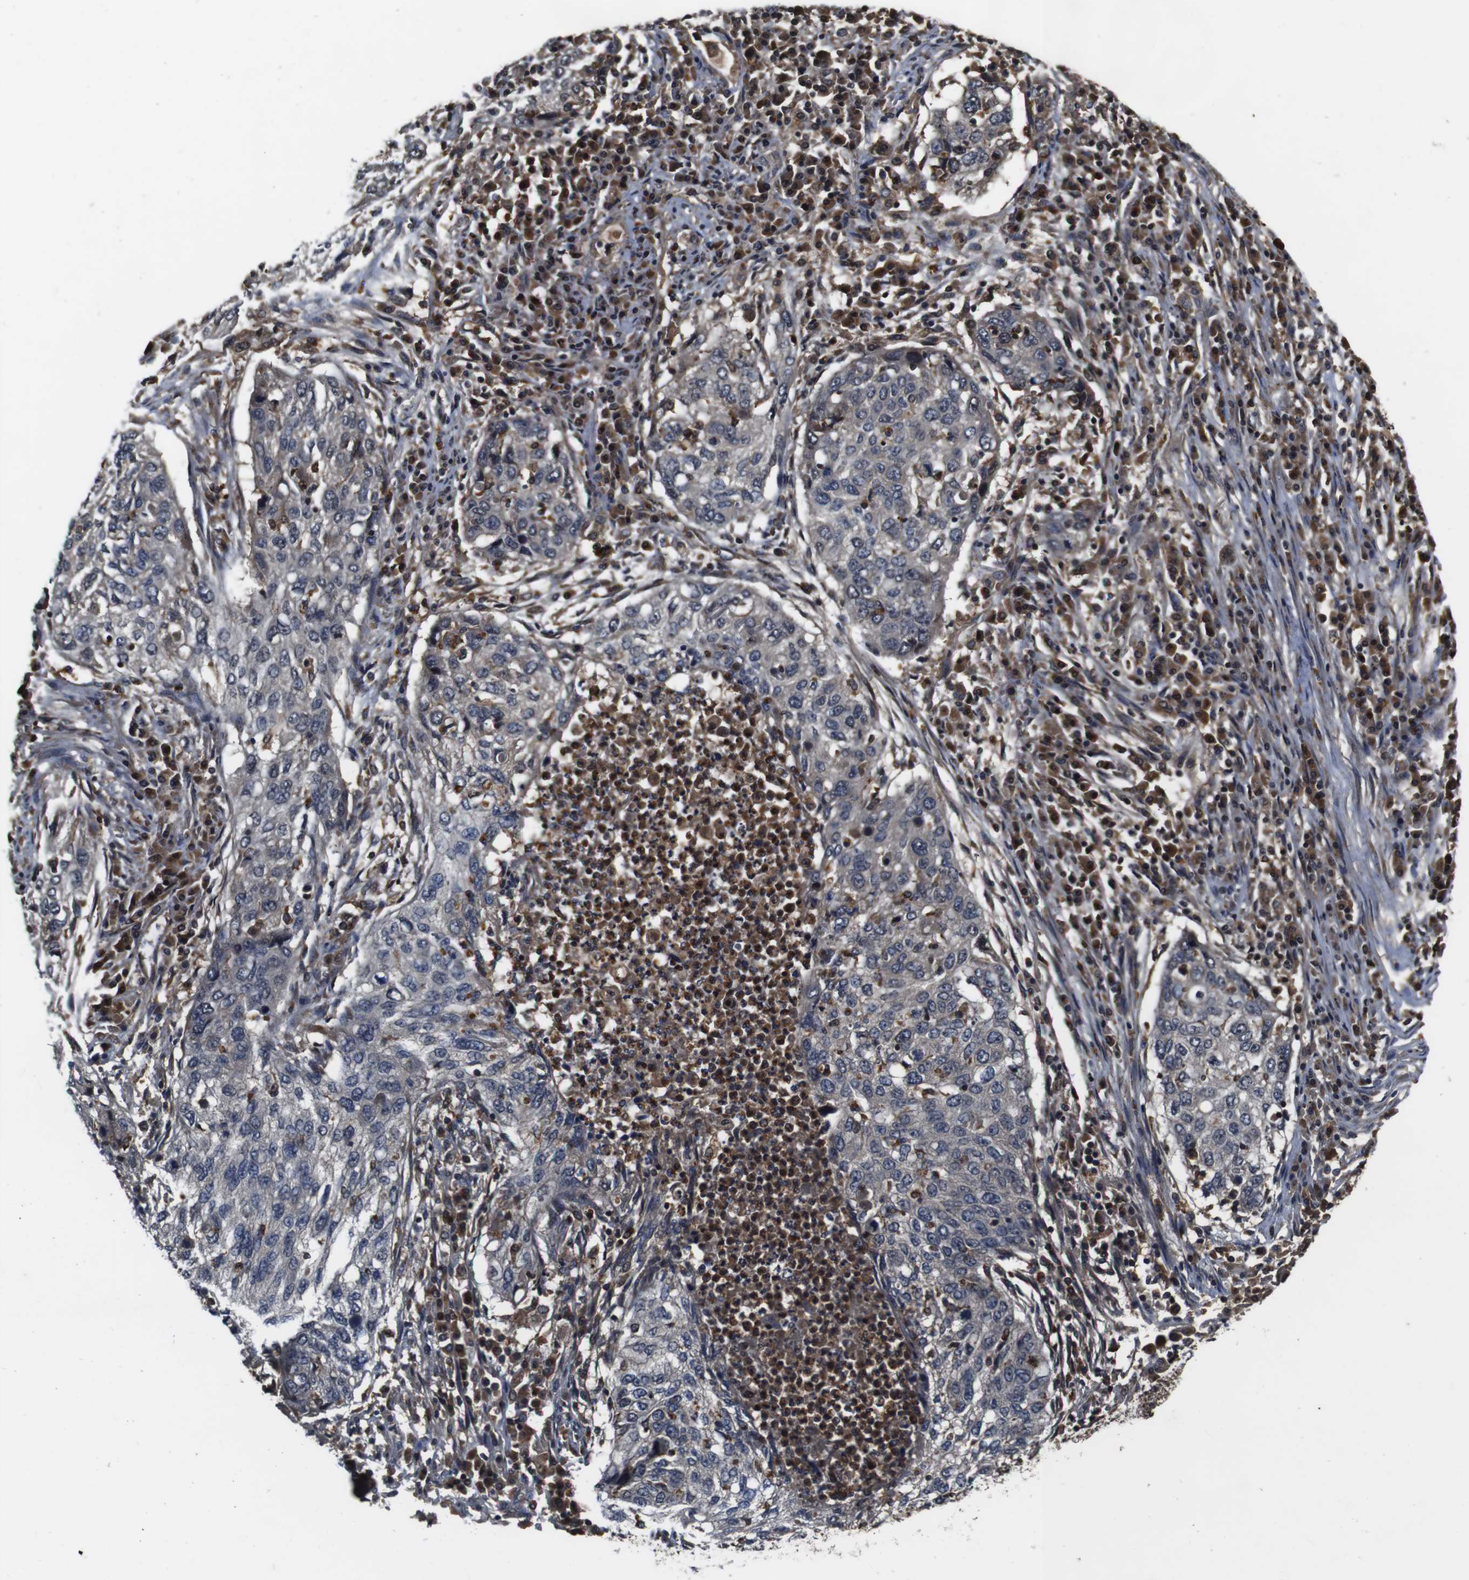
{"staining": {"intensity": "negative", "quantity": "none", "location": "none"}, "tissue": "lung cancer", "cell_type": "Tumor cells", "image_type": "cancer", "snomed": [{"axis": "morphology", "description": "Squamous cell carcinoma, NOS"}, {"axis": "topography", "description": "Lung"}], "caption": "A high-resolution histopathology image shows immunohistochemistry (IHC) staining of lung cancer, which demonstrates no significant expression in tumor cells.", "gene": "CXCL11", "patient": {"sex": "female", "age": 63}}